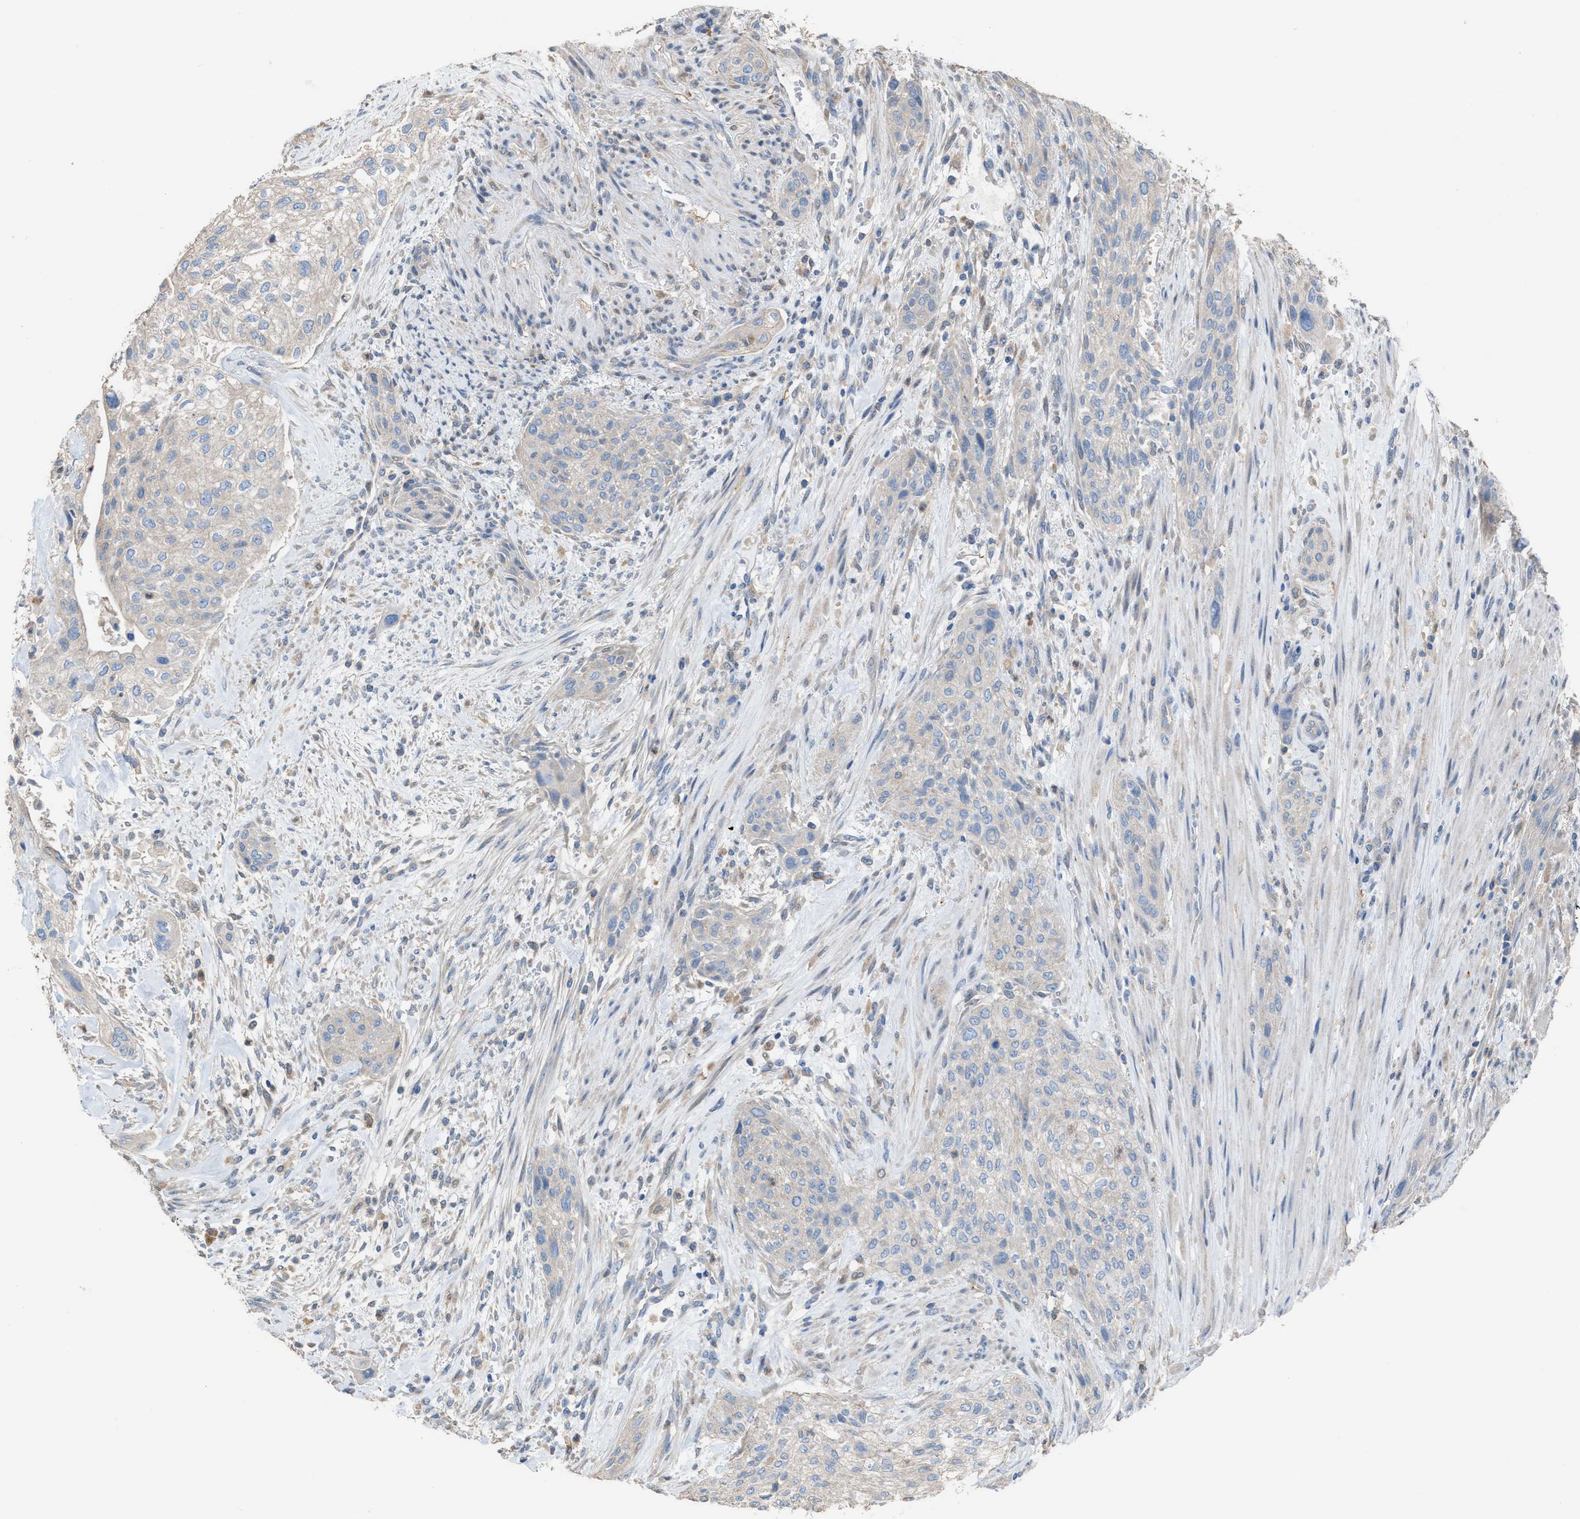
{"staining": {"intensity": "negative", "quantity": "none", "location": "none"}, "tissue": "urothelial cancer", "cell_type": "Tumor cells", "image_type": "cancer", "snomed": [{"axis": "morphology", "description": "Urothelial carcinoma, Low grade"}, {"axis": "morphology", "description": "Urothelial carcinoma, High grade"}, {"axis": "topography", "description": "Urinary bladder"}], "caption": "Immunohistochemistry (IHC) photomicrograph of neoplastic tissue: human urothelial cancer stained with DAB (3,3'-diaminobenzidine) displays no significant protein positivity in tumor cells.", "gene": "NQO2", "patient": {"sex": "male", "age": 35}}